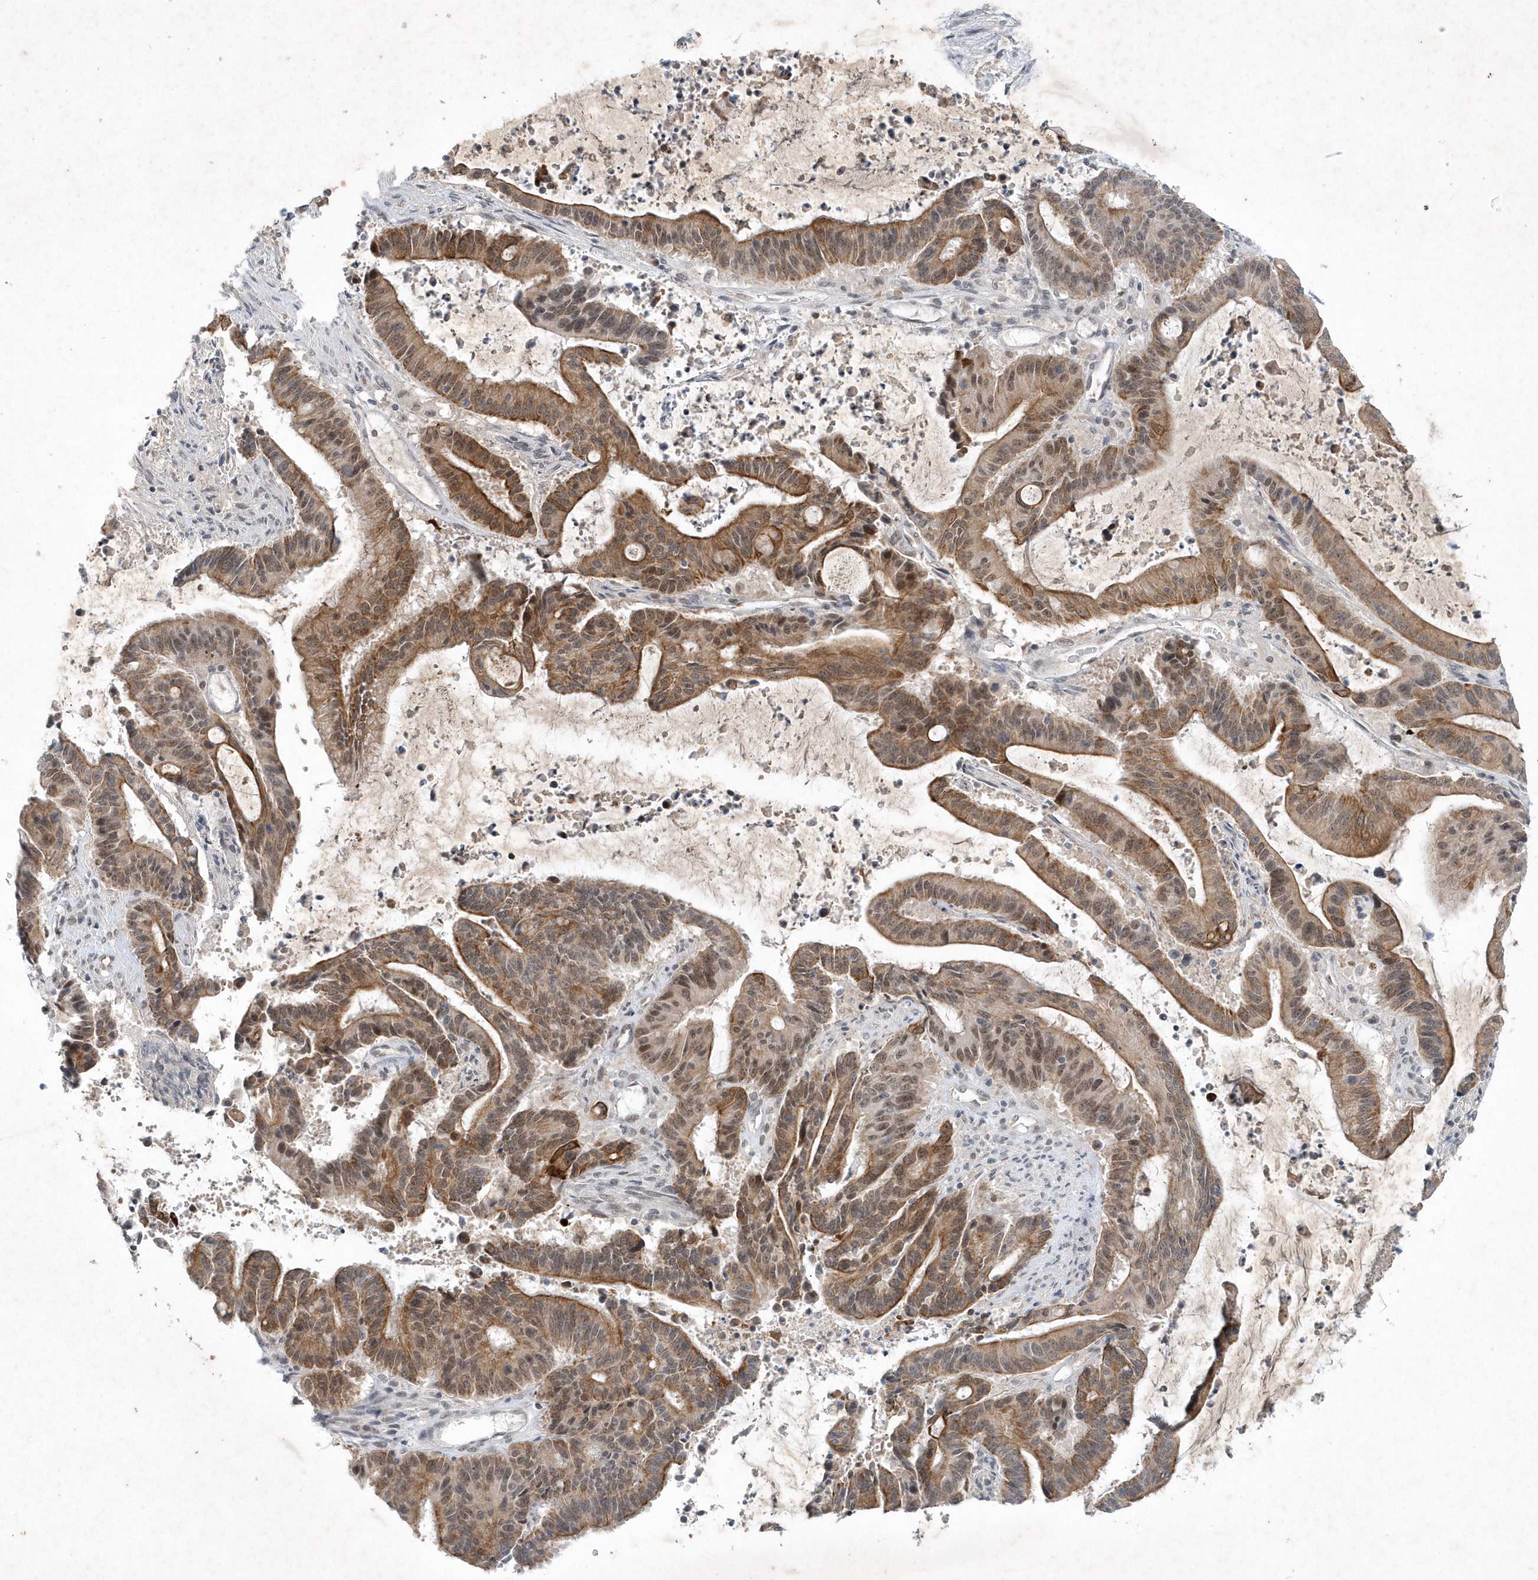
{"staining": {"intensity": "moderate", "quantity": ">75%", "location": "cytoplasmic/membranous,nuclear"}, "tissue": "liver cancer", "cell_type": "Tumor cells", "image_type": "cancer", "snomed": [{"axis": "morphology", "description": "Normal tissue, NOS"}, {"axis": "morphology", "description": "Cholangiocarcinoma"}, {"axis": "topography", "description": "Liver"}, {"axis": "topography", "description": "Peripheral nerve tissue"}], "caption": "Immunohistochemistry (IHC) of human liver cholangiocarcinoma demonstrates medium levels of moderate cytoplasmic/membranous and nuclear positivity in about >75% of tumor cells.", "gene": "ZBTB9", "patient": {"sex": "female", "age": 73}}